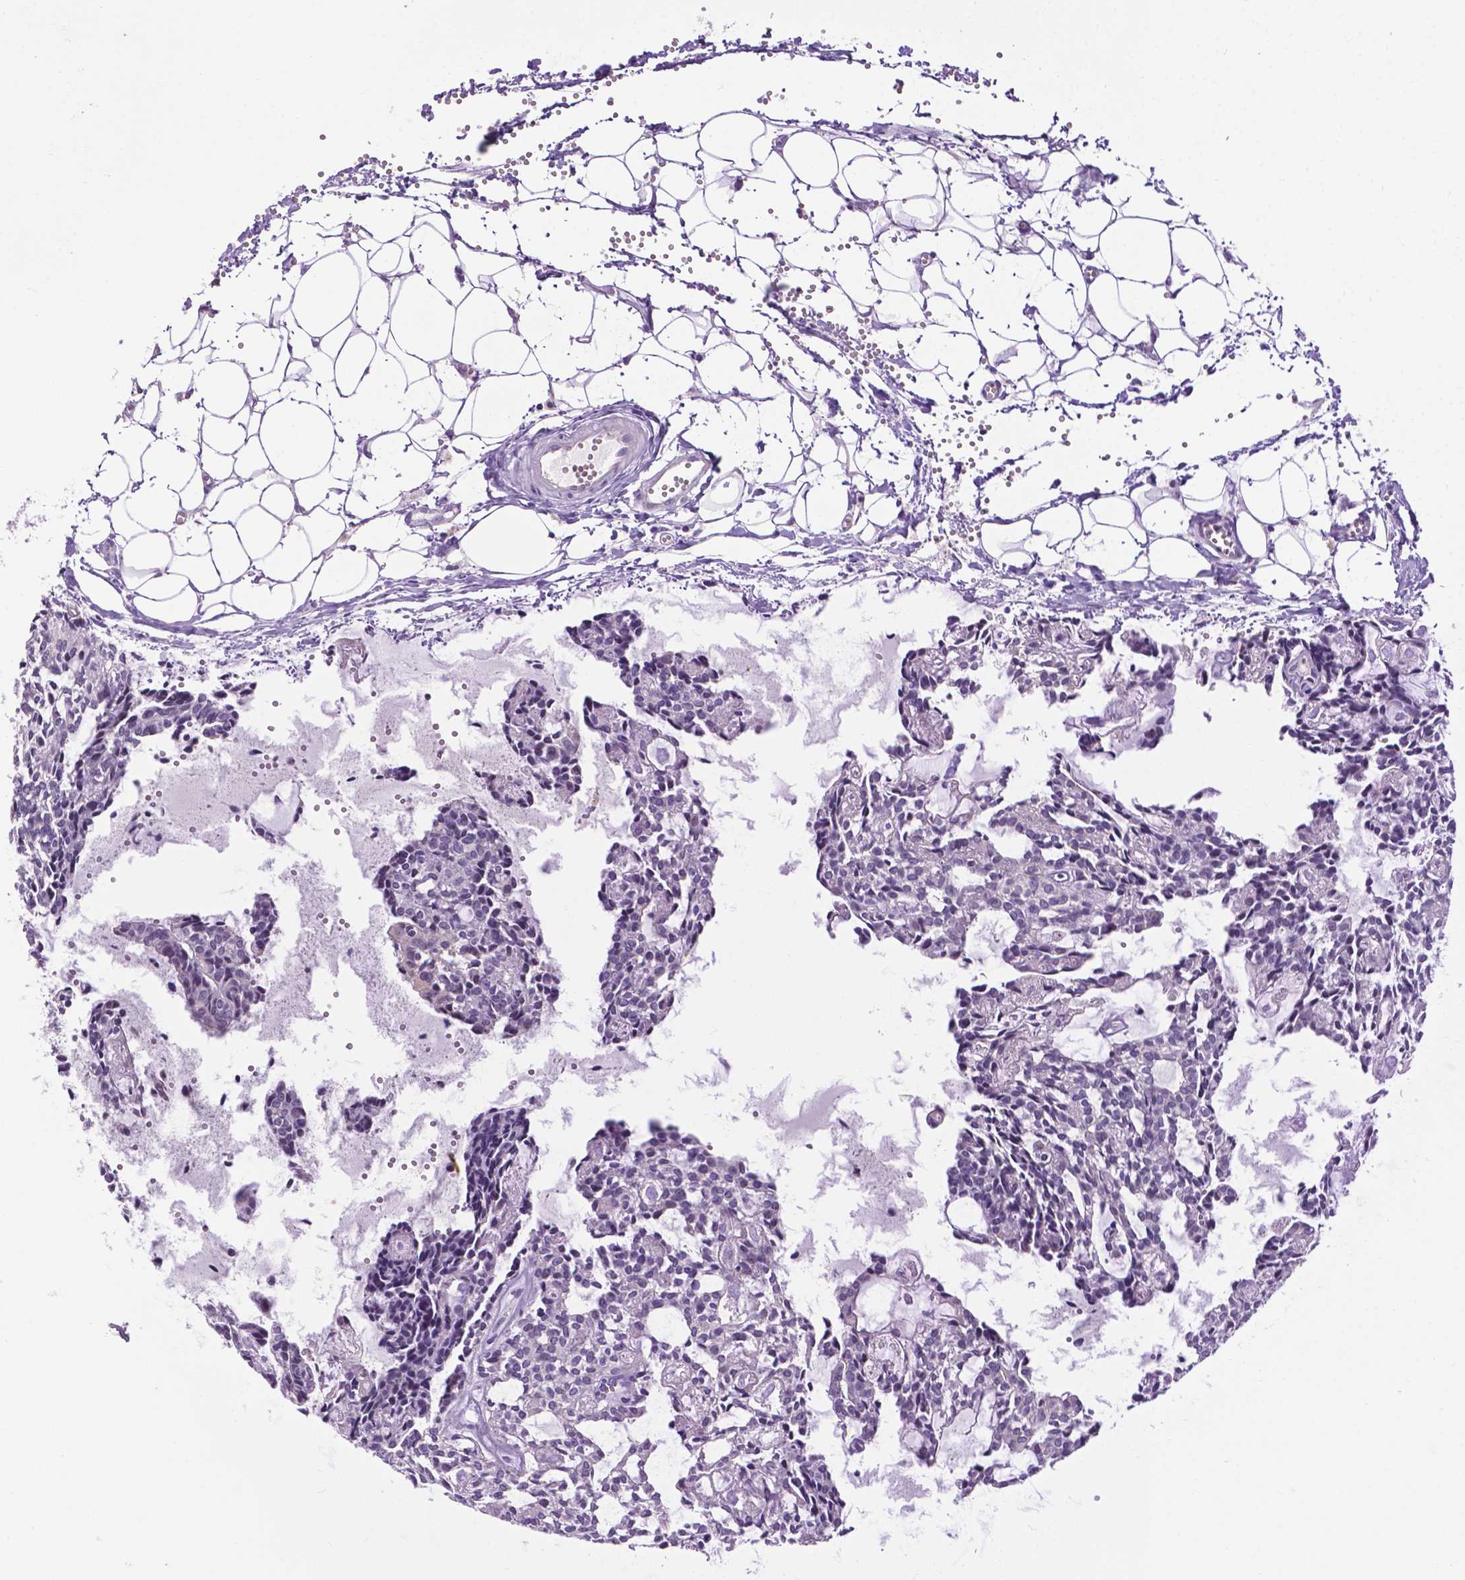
{"staining": {"intensity": "negative", "quantity": "none", "location": "none"}, "tissue": "head and neck cancer", "cell_type": "Tumor cells", "image_type": "cancer", "snomed": [{"axis": "morphology", "description": "Adenocarcinoma, NOS"}, {"axis": "topography", "description": "Head-Neck"}], "caption": "Tumor cells are negative for protein expression in human head and neck cancer. (Brightfield microscopy of DAB (3,3'-diaminobenzidine) immunohistochemistry at high magnification).", "gene": "MMP27", "patient": {"sex": "female", "age": 62}}